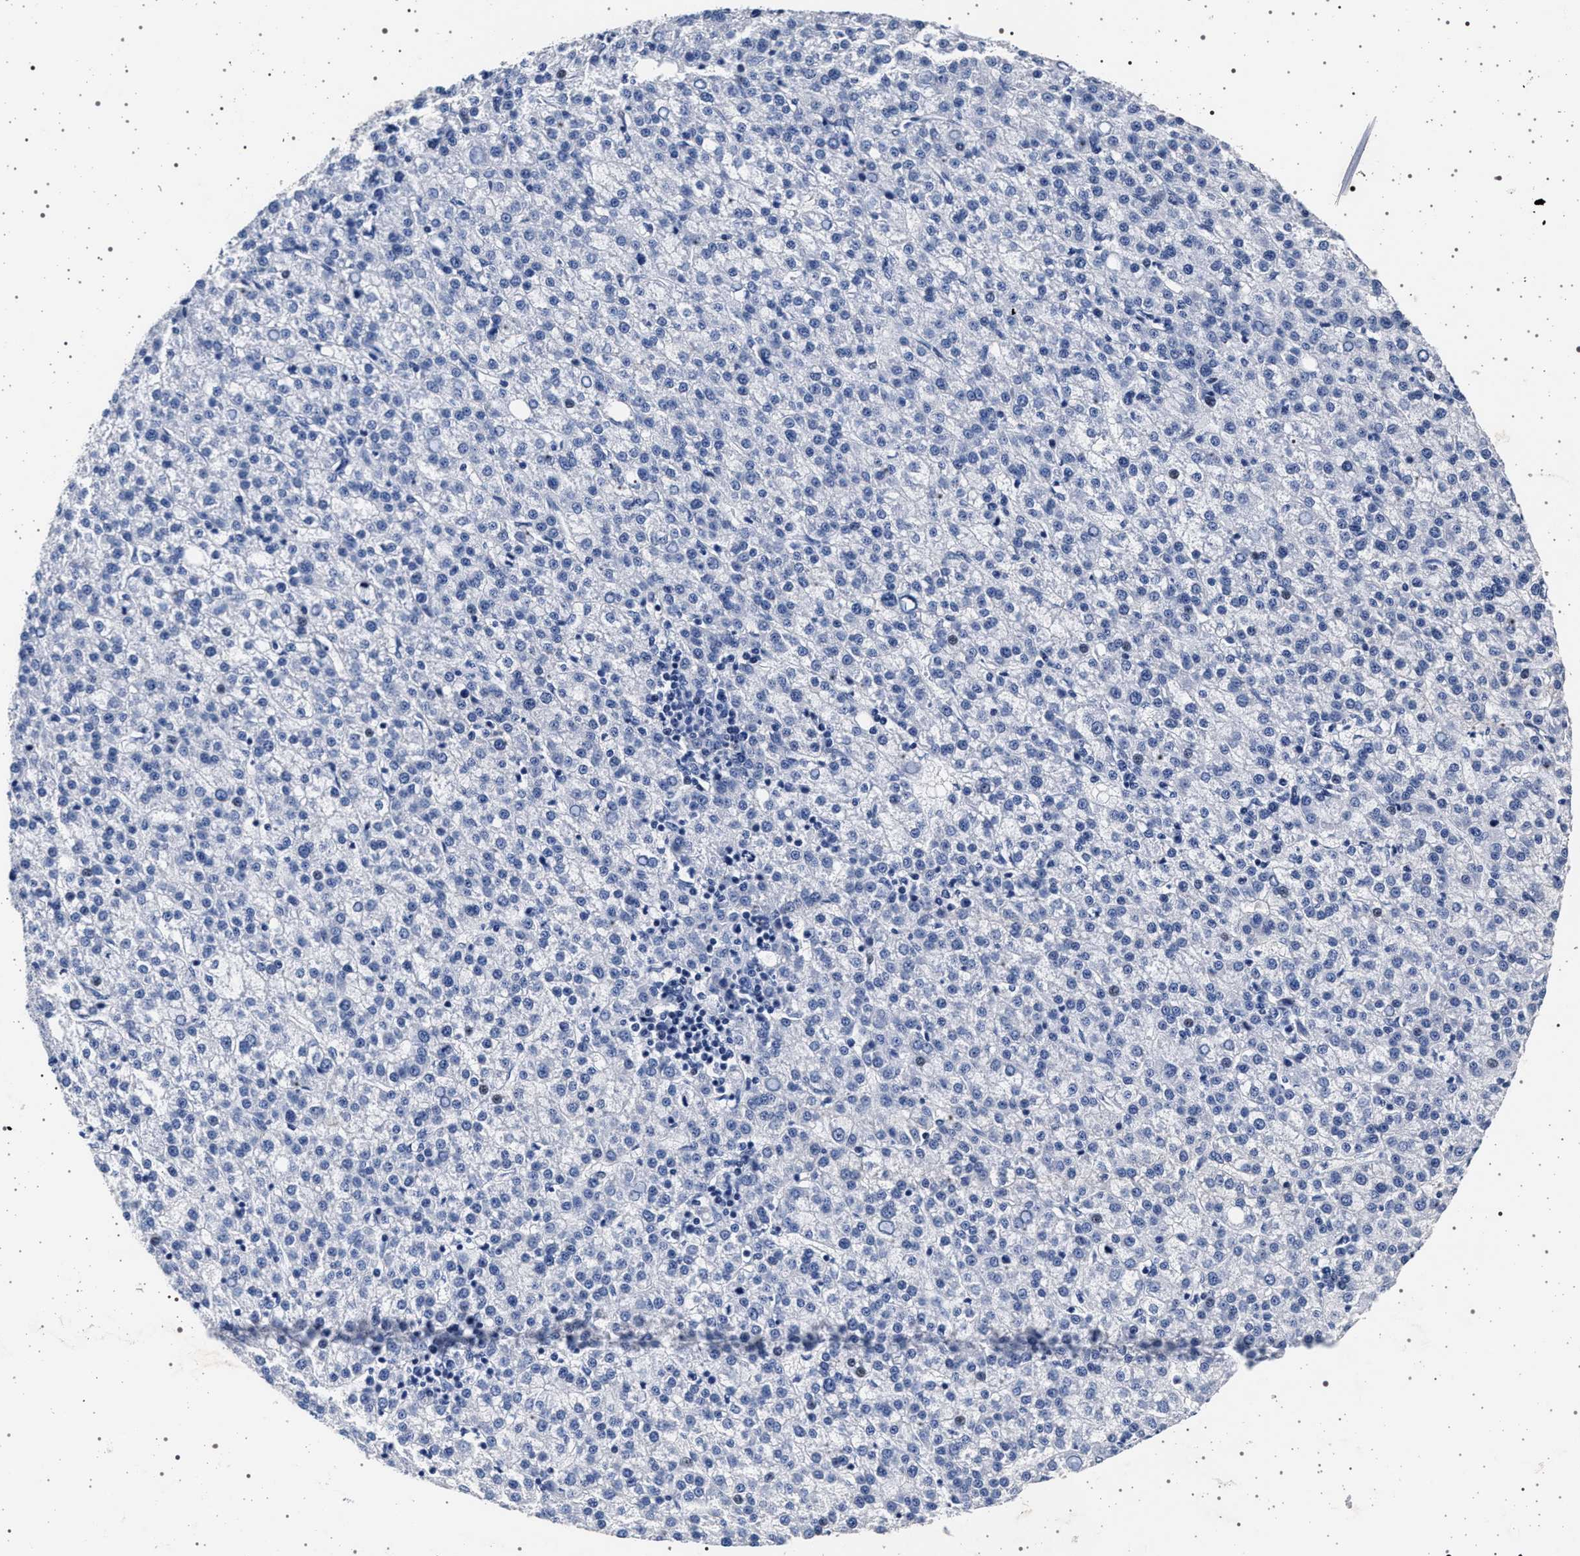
{"staining": {"intensity": "negative", "quantity": "none", "location": "none"}, "tissue": "liver cancer", "cell_type": "Tumor cells", "image_type": "cancer", "snomed": [{"axis": "morphology", "description": "Carcinoma, Hepatocellular, NOS"}, {"axis": "topography", "description": "Liver"}], "caption": "DAB (3,3'-diaminobenzidine) immunohistochemical staining of liver cancer shows no significant positivity in tumor cells.", "gene": "SLC9A1", "patient": {"sex": "female", "age": 58}}